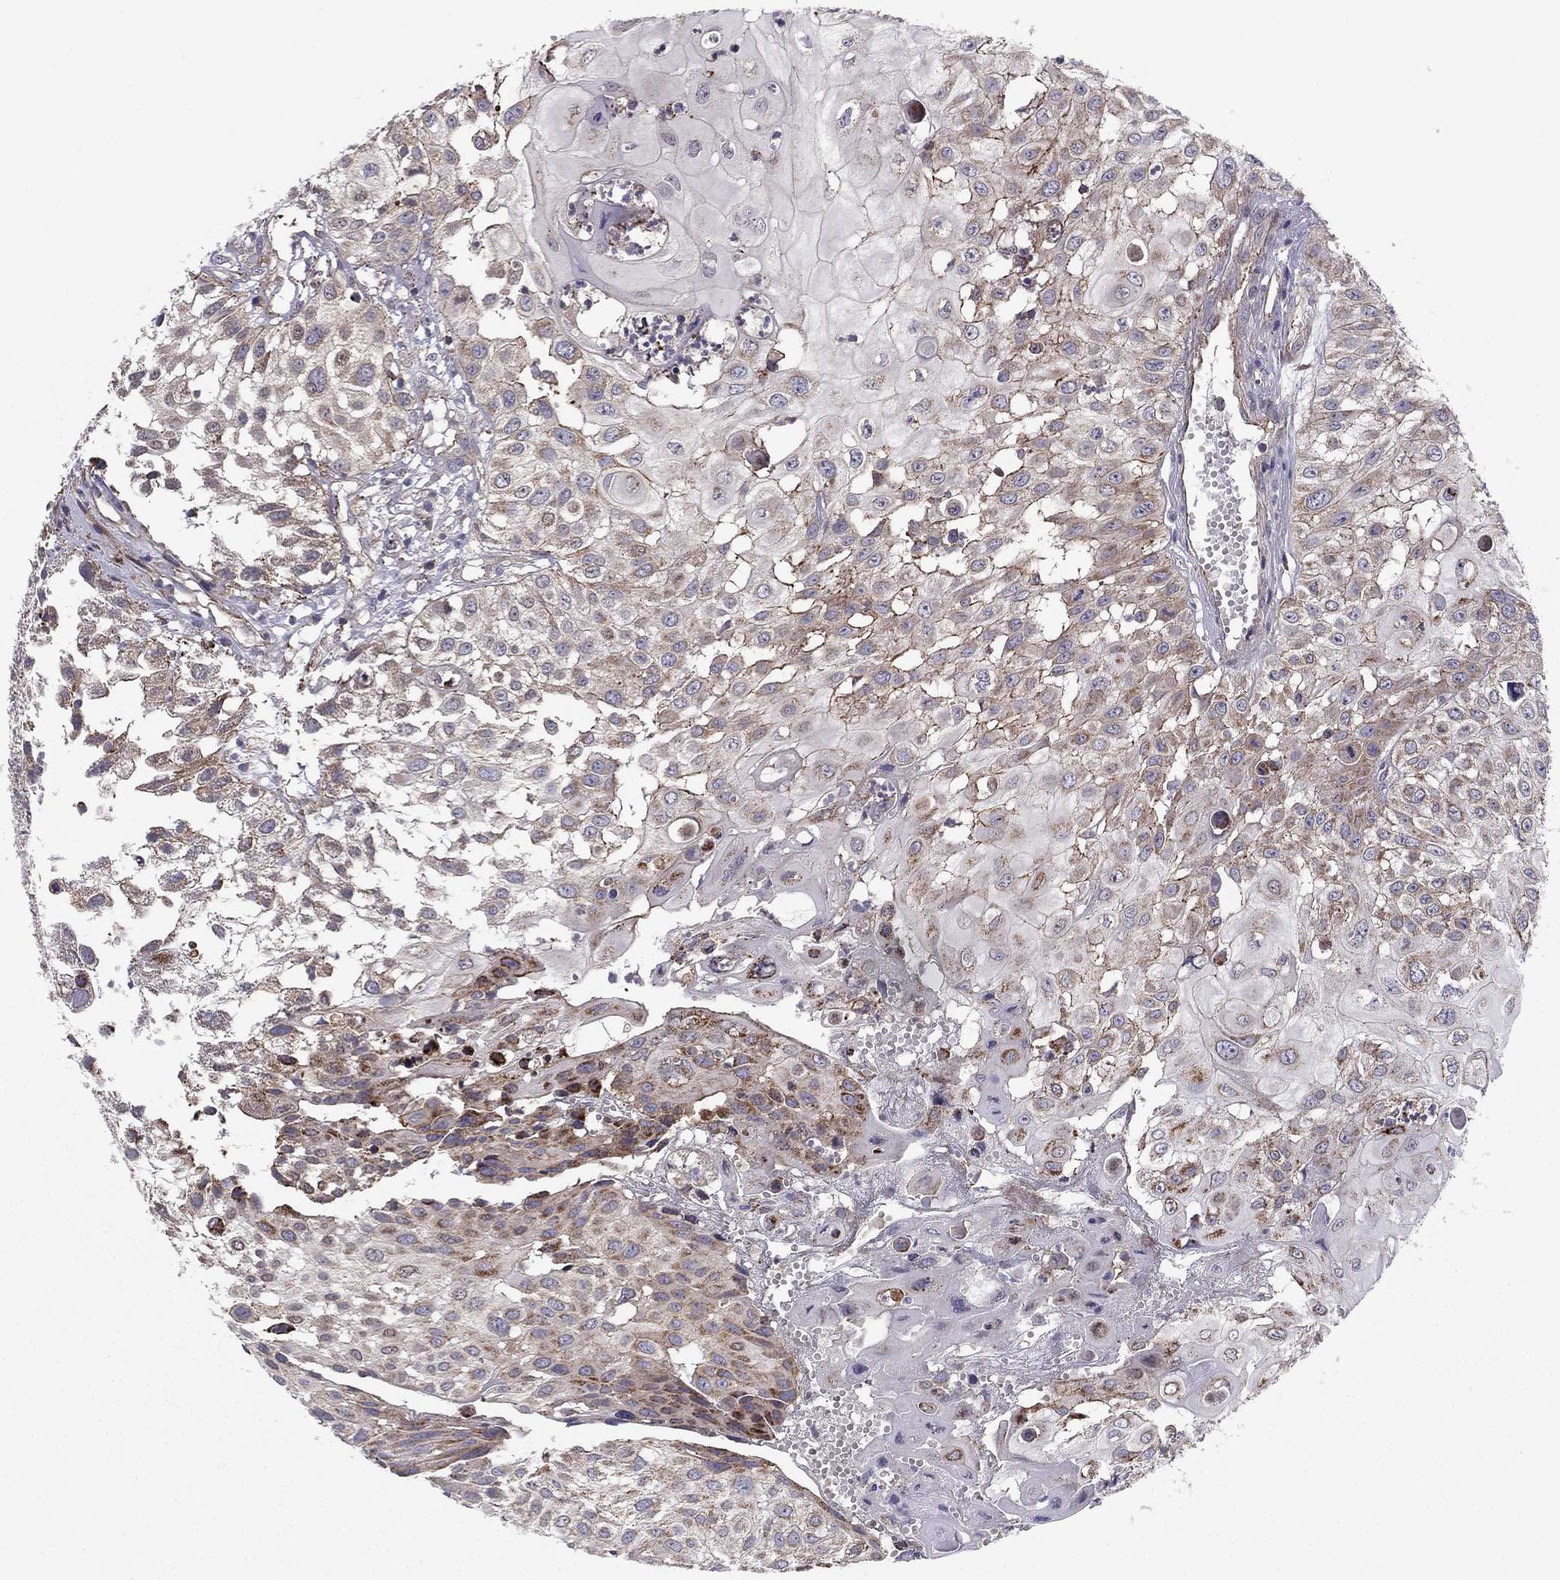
{"staining": {"intensity": "moderate", "quantity": "<25%", "location": "cytoplasmic/membranous"}, "tissue": "urothelial cancer", "cell_type": "Tumor cells", "image_type": "cancer", "snomed": [{"axis": "morphology", "description": "Urothelial carcinoma, High grade"}, {"axis": "topography", "description": "Urinary bladder"}], "caption": "Immunohistochemistry (IHC) photomicrograph of neoplastic tissue: human urothelial cancer stained using immunohistochemistry displays low levels of moderate protein expression localized specifically in the cytoplasmic/membranous of tumor cells, appearing as a cytoplasmic/membranous brown color.", "gene": "ALG6", "patient": {"sex": "female", "age": 79}}